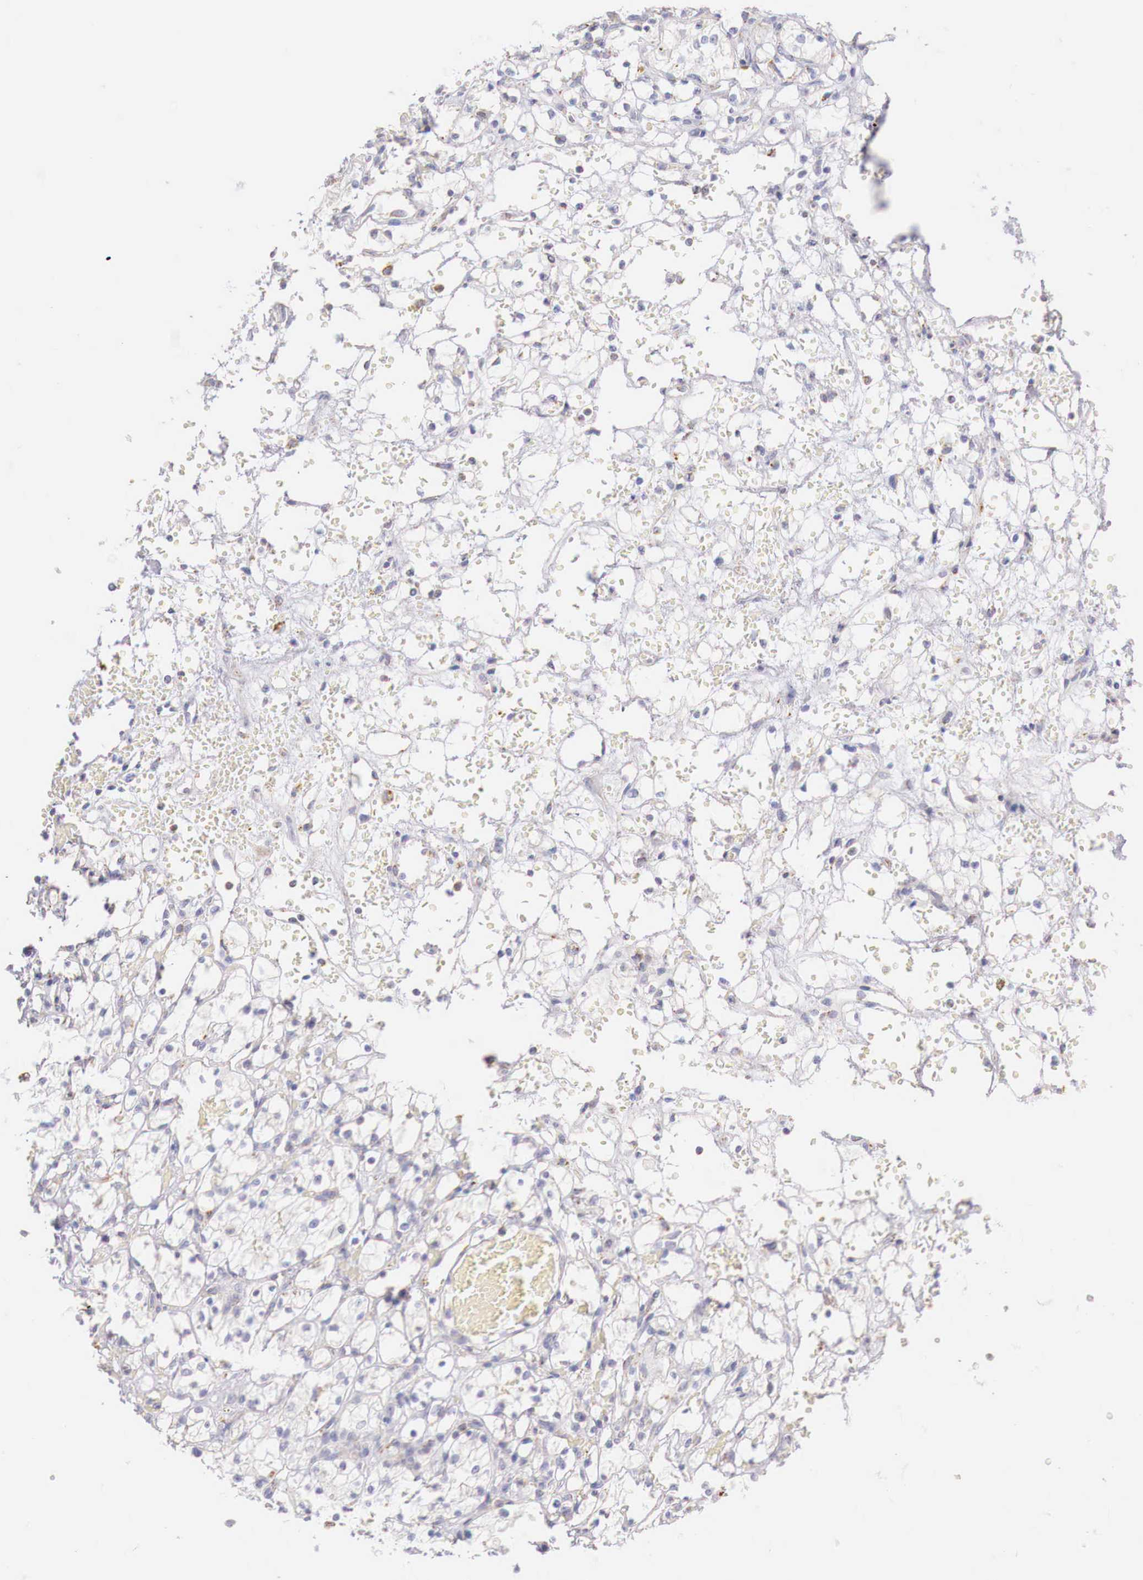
{"staining": {"intensity": "negative", "quantity": "none", "location": "none"}, "tissue": "renal cancer", "cell_type": "Tumor cells", "image_type": "cancer", "snomed": [{"axis": "morphology", "description": "Adenocarcinoma, NOS"}, {"axis": "topography", "description": "Kidney"}], "caption": "IHC of renal cancer (adenocarcinoma) demonstrates no positivity in tumor cells.", "gene": "IDH3G", "patient": {"sex": "female", "age": 60}}